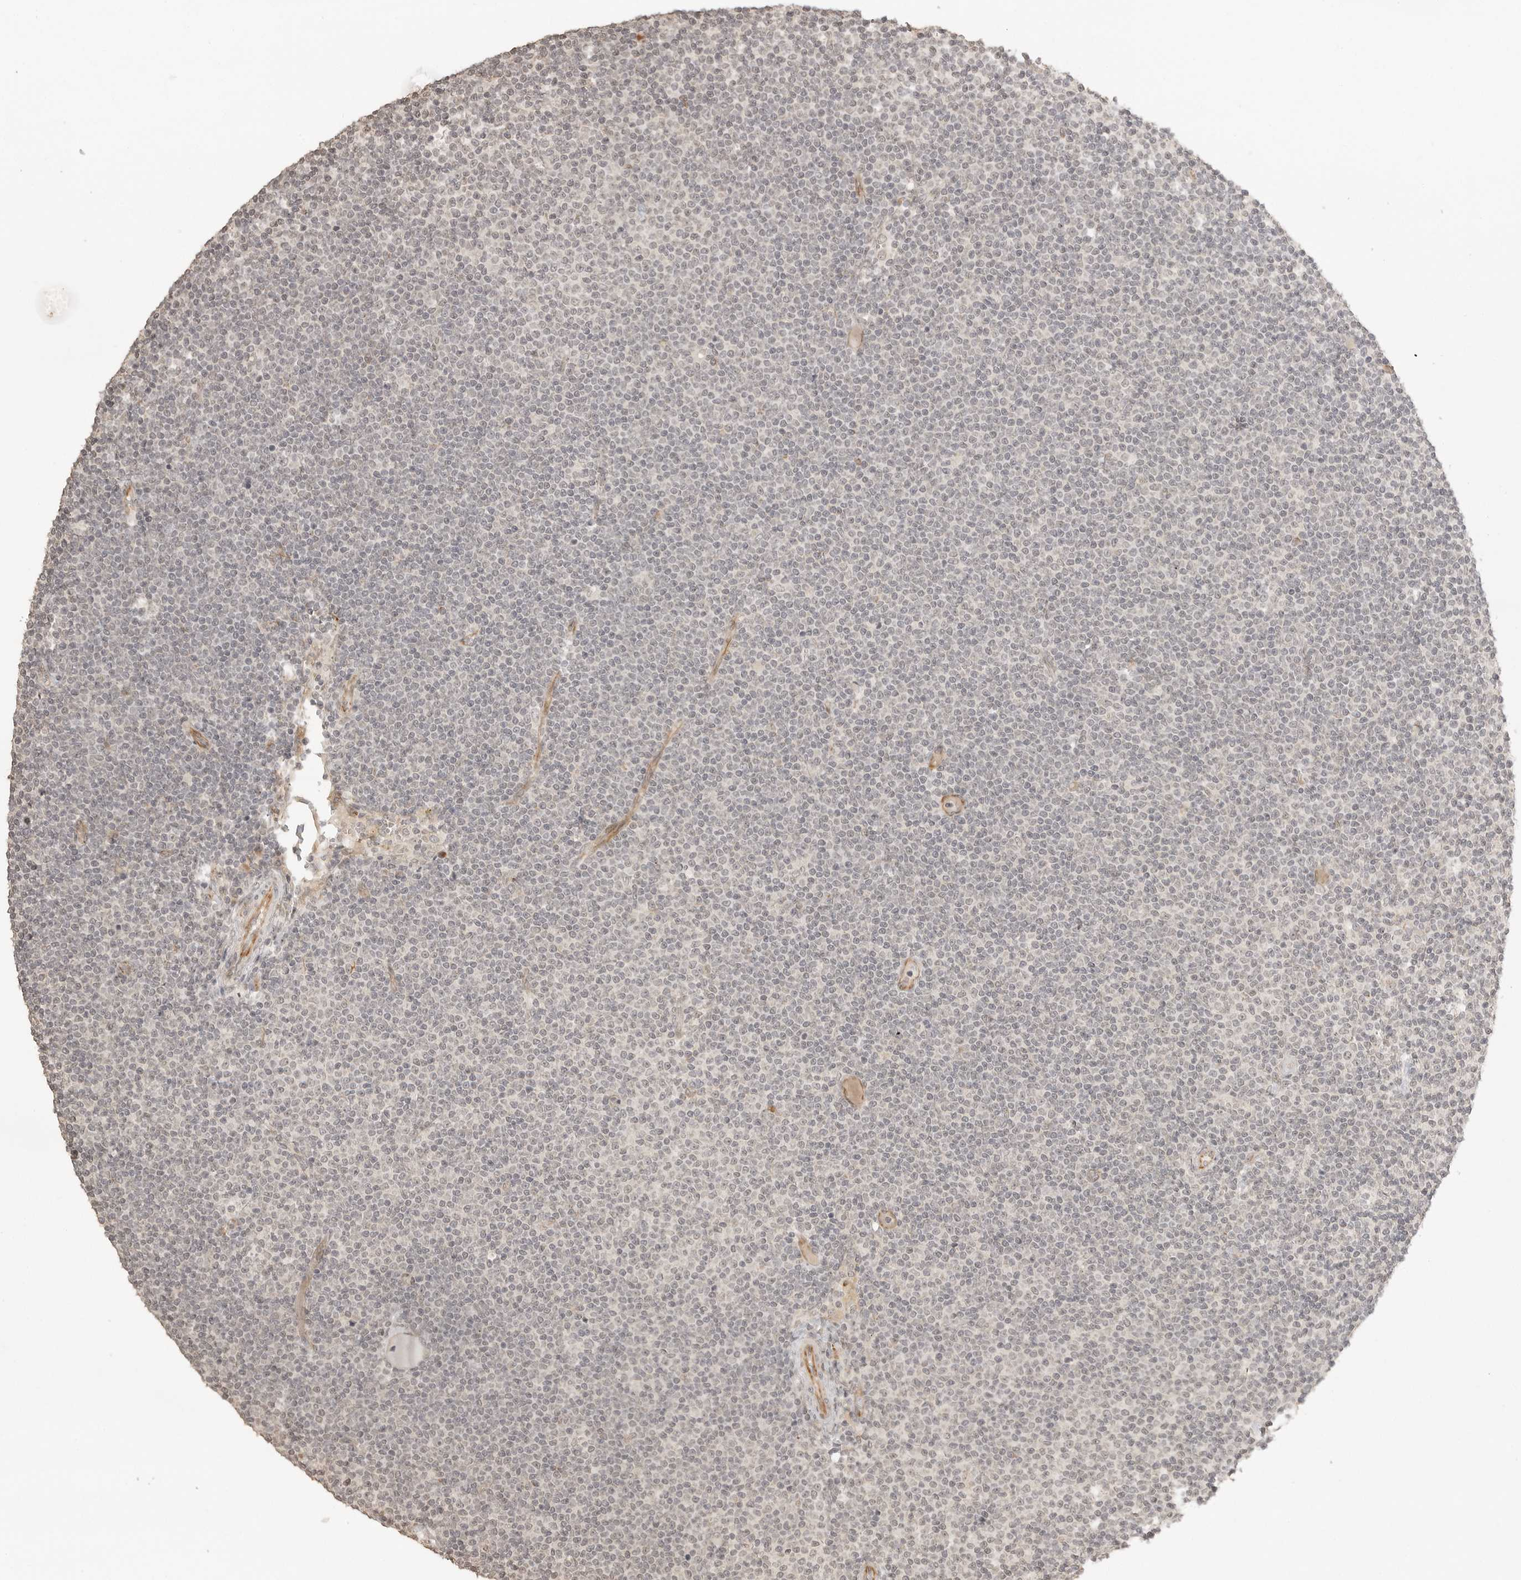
{"staining": {"intensity": "negative", "quantity": "none", "location": "none"}, "tissue": "lymphoma", "cell_type": "Tumor cells", "image_type": "cancer", "snomed": [{"axis": "morphology", "description": "Malignant lymphoma, non-Hodgkin's type, Low grade"}, {"axis": "topography", "description": "Lymph node"}], "caption": "The photomicrograph exhibits no staining of tumor cells in malignant lymphoma, non-Hodgkin's type (low-grade).", "gene": "SMG8", "patient": {"sex": "female", "age": 53}}